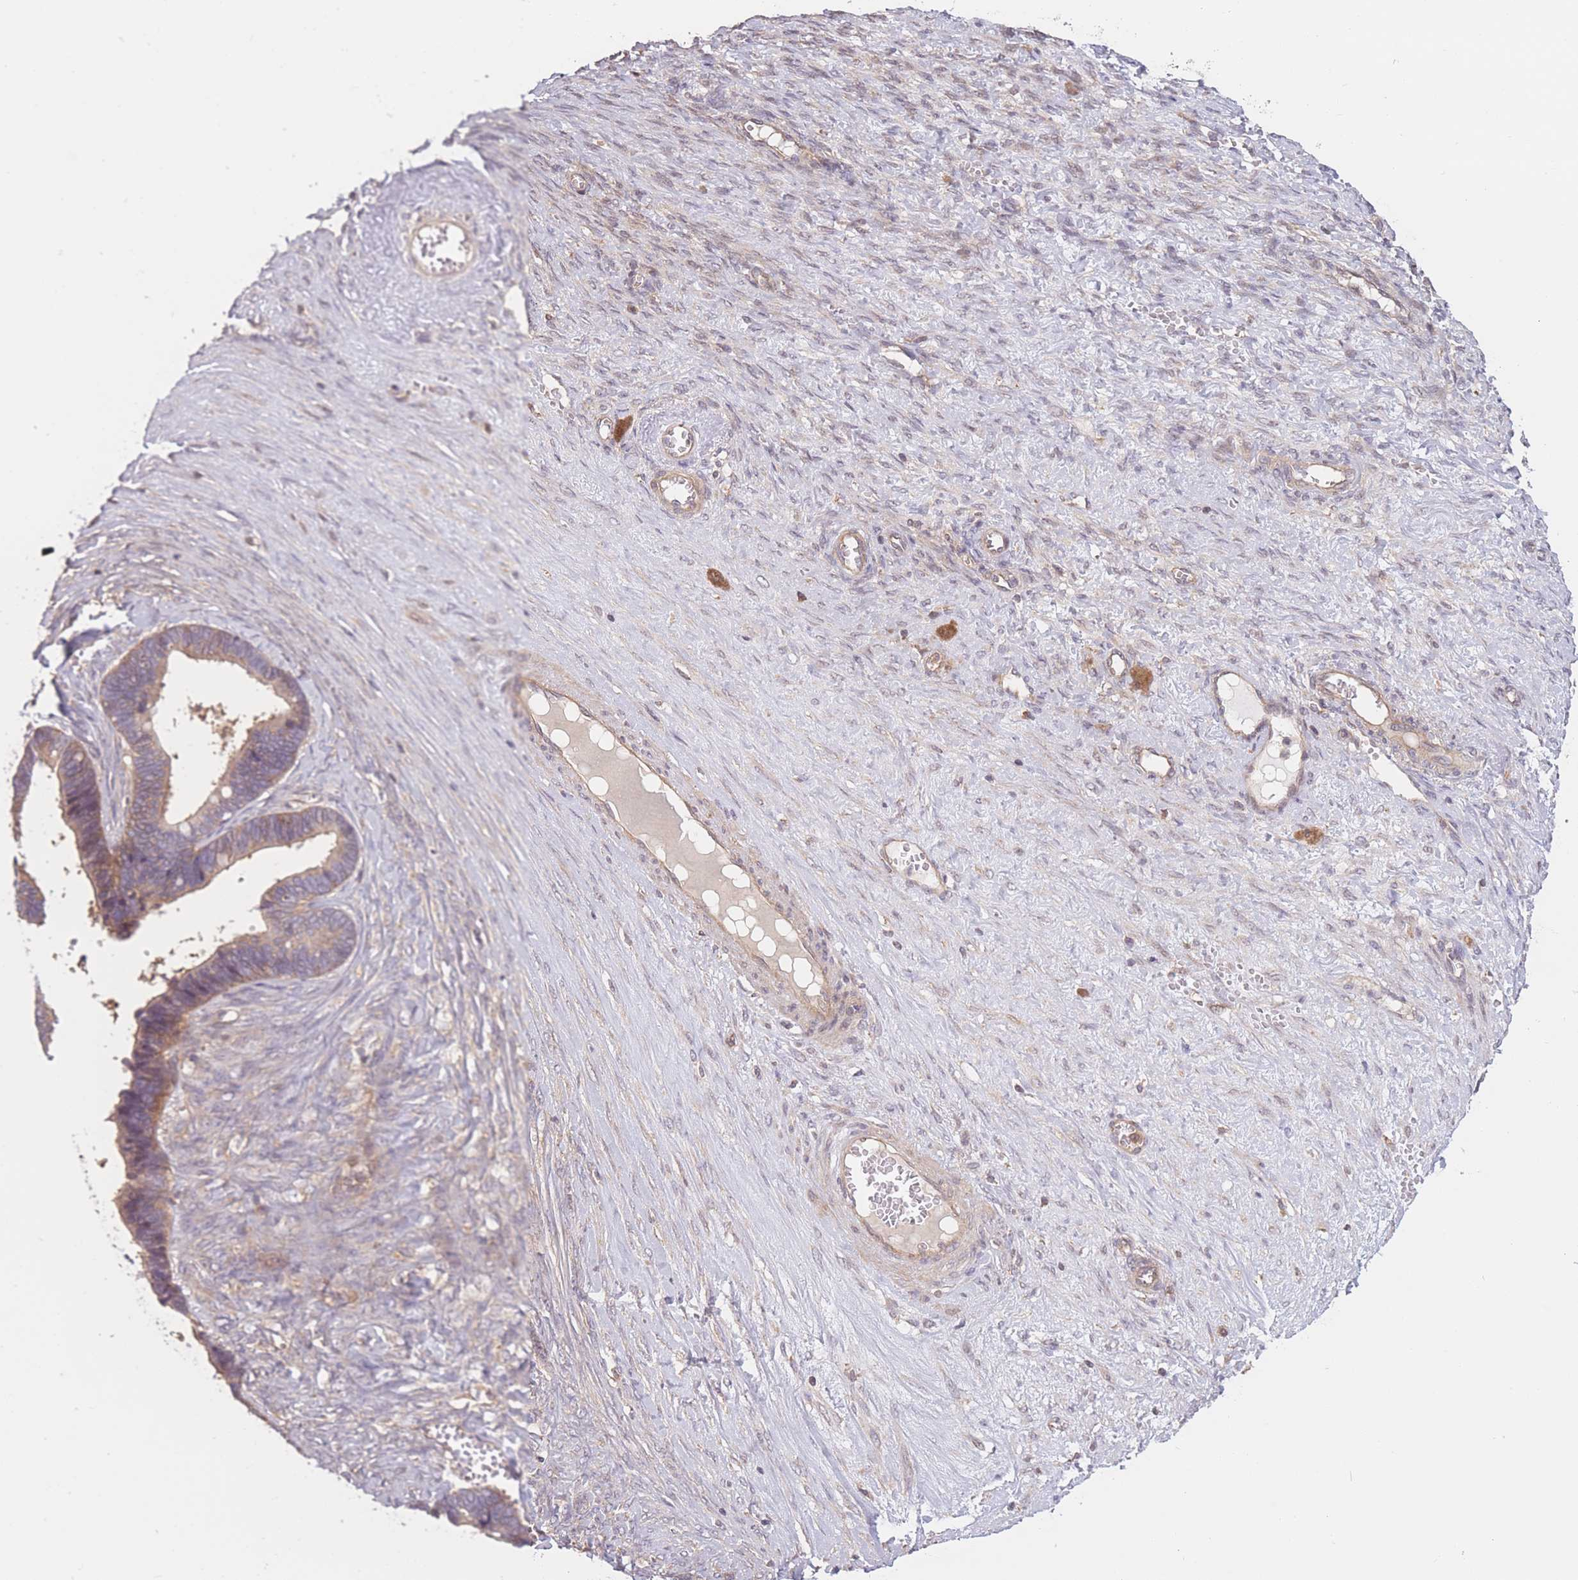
{"staining": {"intensity": "moderate", "quantity": ">75%", "location": "cytoplasmic/membranous"}, "tissue": "ovarian cancer", "cell_type": "Tumor cells", "image_type": "cancer", "snomed": [{"axis": "morphology", "description": "Cystadenocarcinoma, serous, NOS"}, {"axis": "topography", "description": "Ovary"}], "caption": "Ovarian serous cystadenocarcinoma stained with a protein marker displays moderate staining in tumor cells.", "gene": "WASHC2A", "patient": {"sex": "female", "age": 56}}